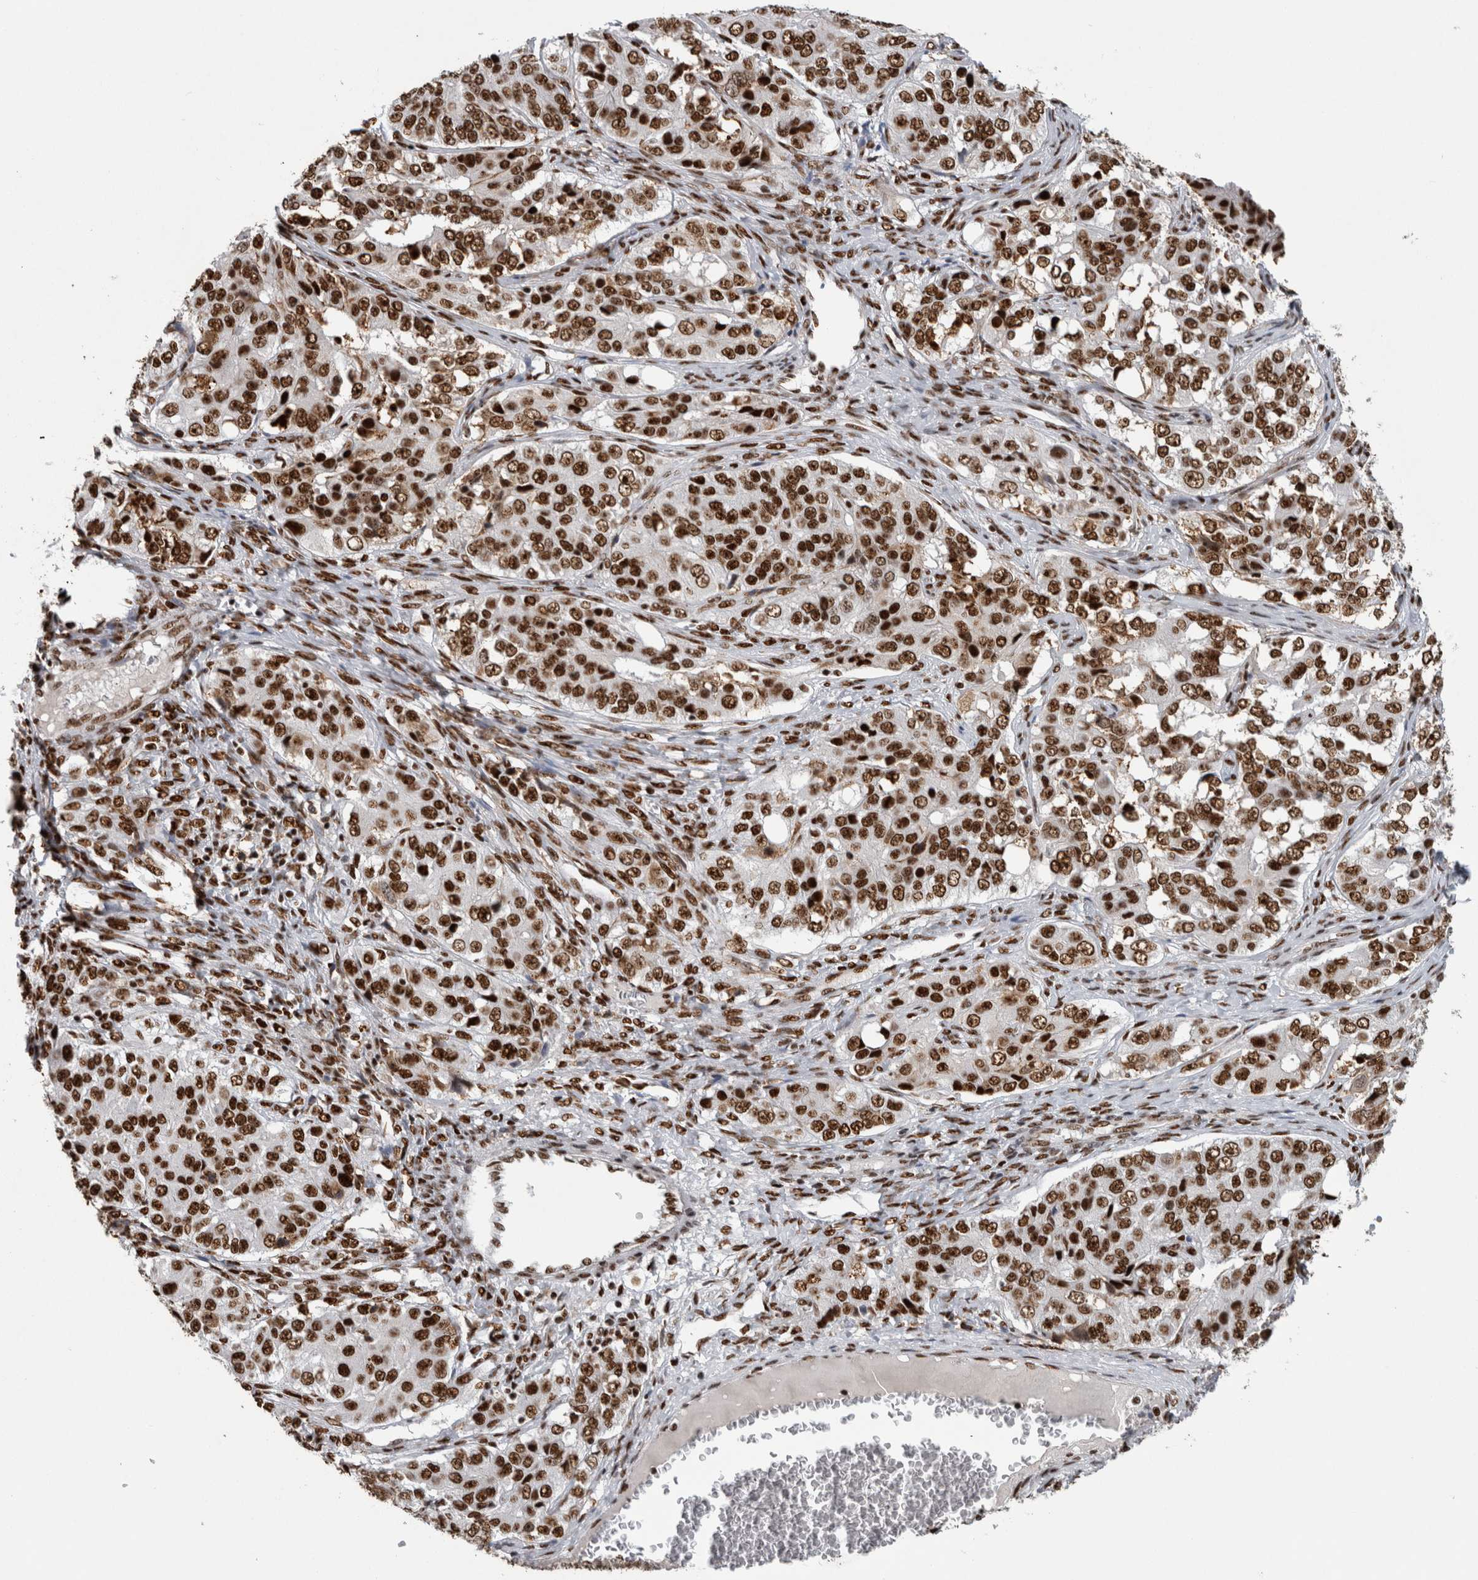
{"staining": {"intensity": "strong", "quantity": ">75%", "location": "nuclear"}, "tissue": "ovarian cancer", "cell_type": "Tumor cells", "image_type": "cancer", "snomed": [{"axis": "morphology", "description": "Carcinoma, endometroid"}, {"axis": "topography", "description": "Ovary"}], "caption": "Immunohistochemistry (IHC) staining of endometroid carcinoma (ovarian), which exhibits high levels of strong nuclear staining in about >75% of tumor cells indicating strong nuclear protein positivity. The staining was performed using DAB (3,3'-diaminobenzidine) (brown) for protein detection and nuclei were counterstained in hematoxylin (blue).", "gene": "NCL", "patient": {"sex": "female", "age": 51}}